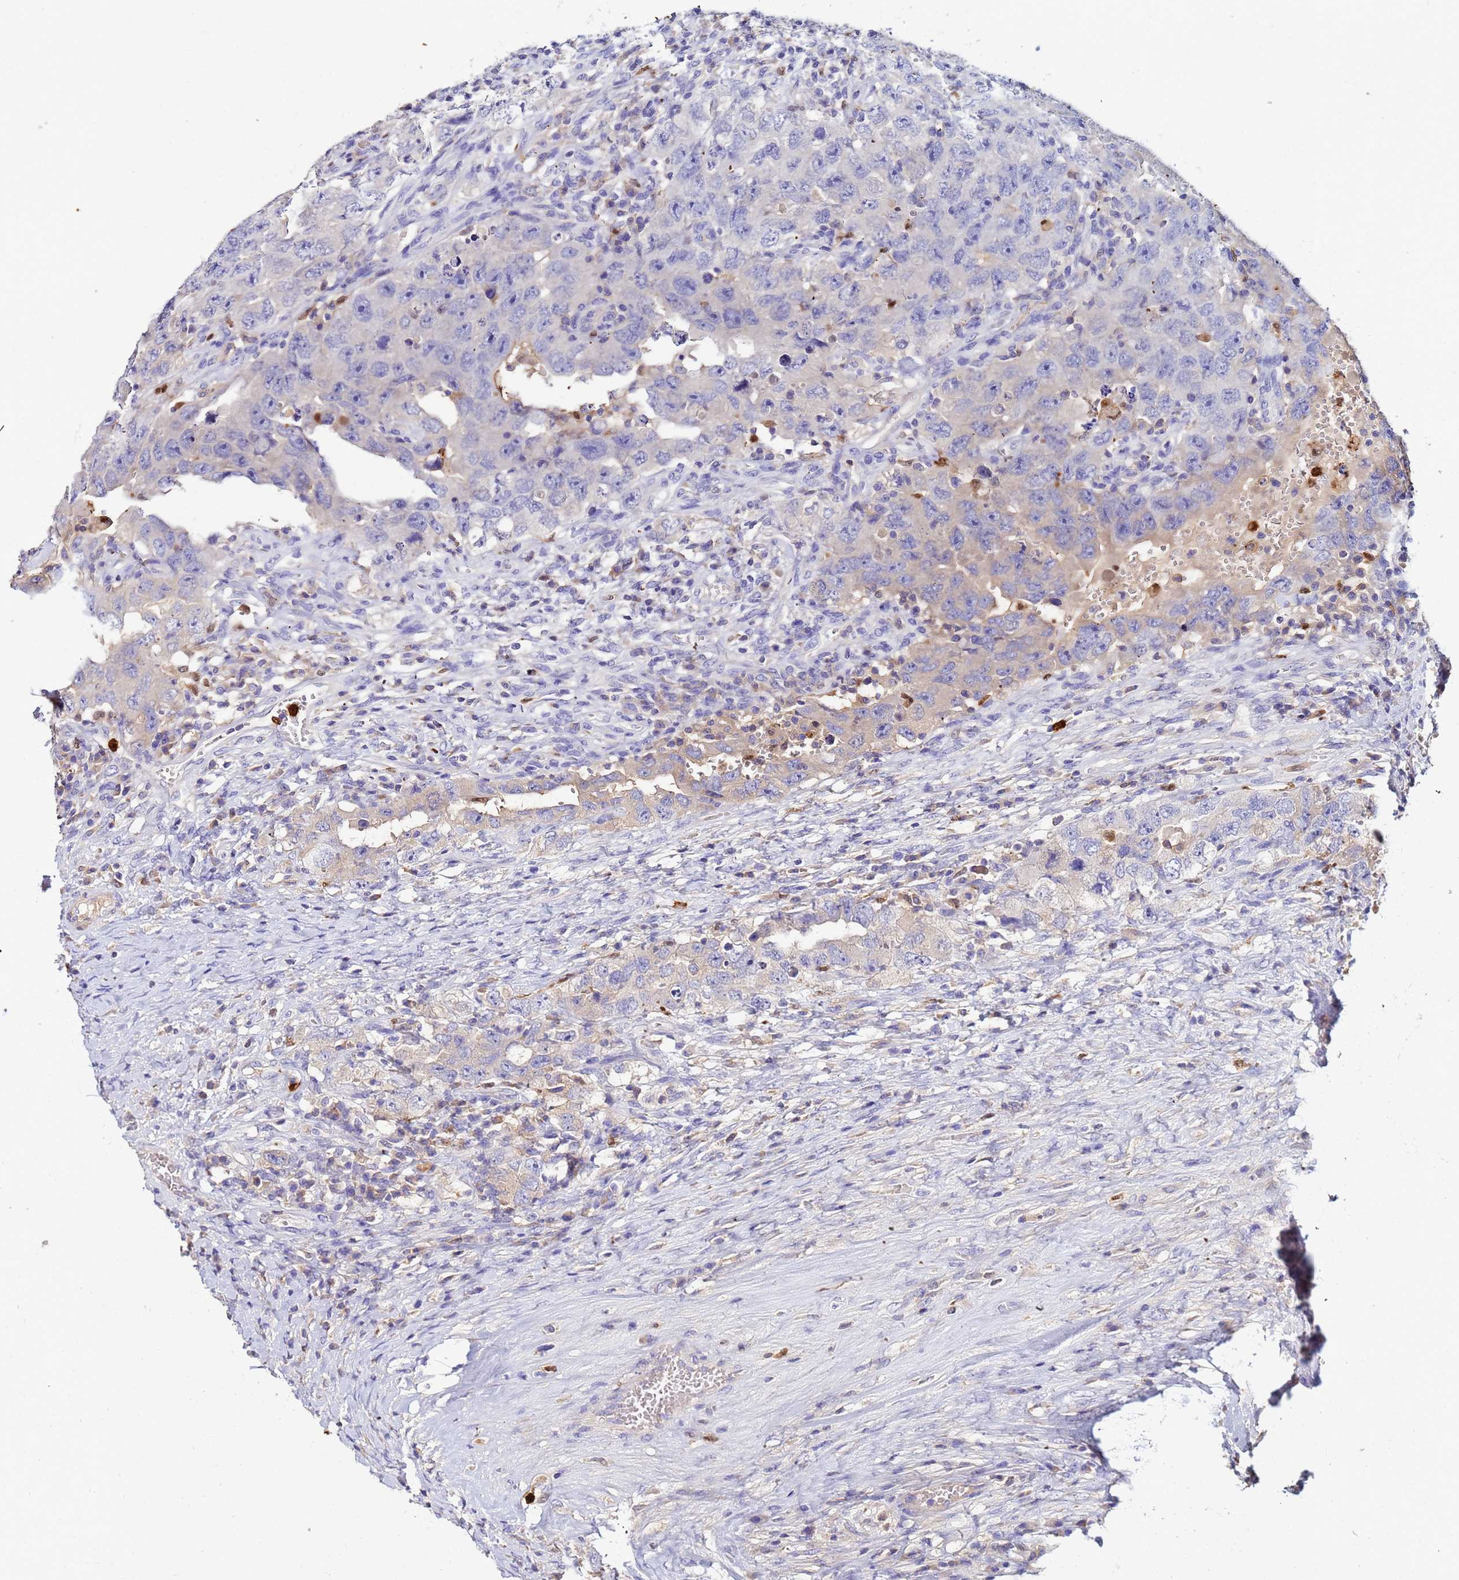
{"staining": {"intensity": "weak", "quantity": "<25%", "location": "cytoplasmic/membranous"}, "tissue": "testis cancer", "cell_type": "Tumor cells", "image_type": "cancer", "snomed": [{"axis": "morphology", "description": "Carcinoma, Embryonal, NOS"}, {"axis": "topography", "description": "Testis"}], "caption": "A high-resolution histopathology image shows immunohistochemistry (IHC) staining of testis embryonal carcinoma, which demonstrates no significant expression in tumor cells.", "gene": "TUBAL3", "patient": {"sex": "male", "age": 26}}